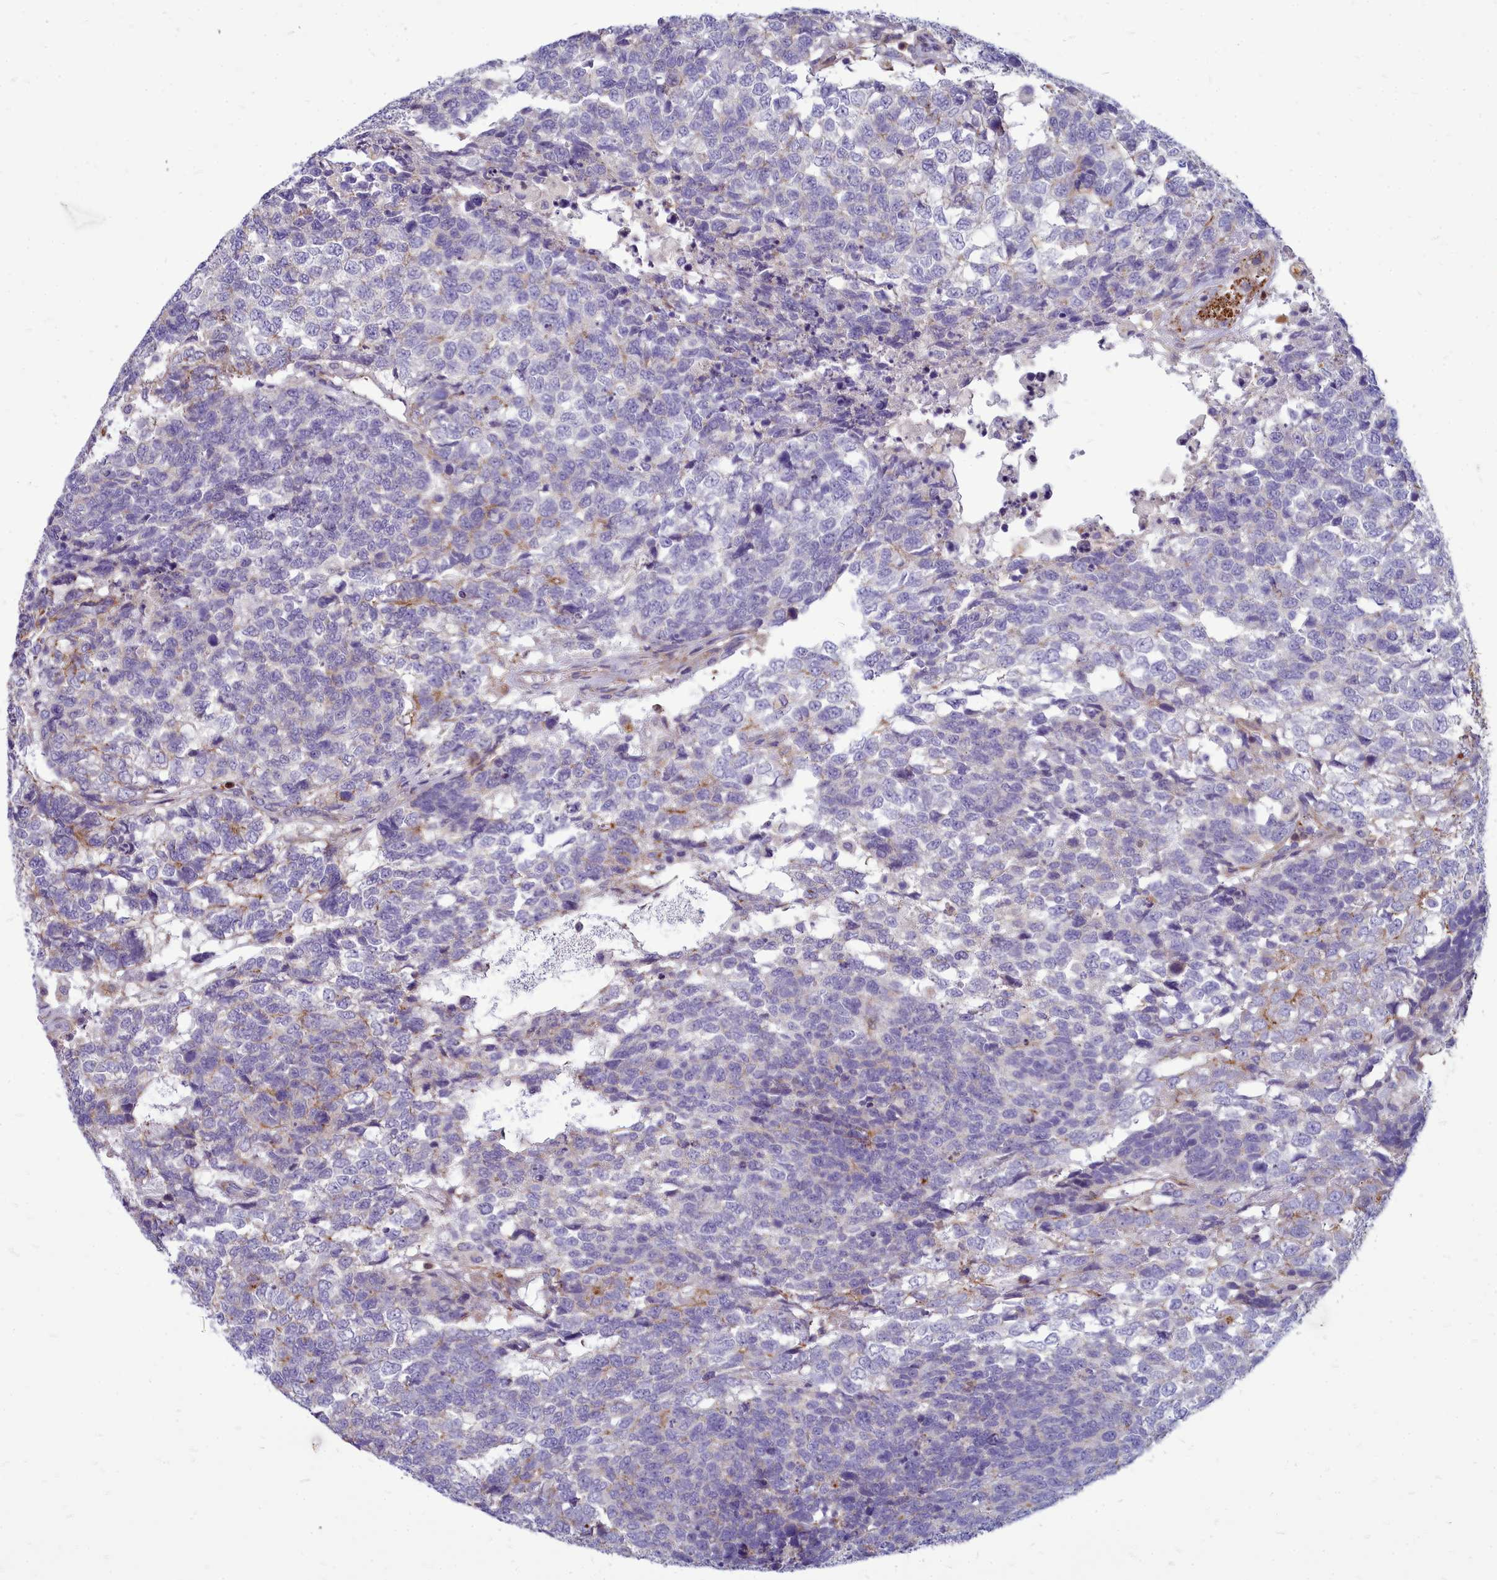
{"staining": {"intensity": "negative", "quantity": "none", "location": "none"}, "tissue": "testis cancer", "cell_type": "Tumor cells", "image_type": "cancer", "snomed": [{"axis": "morphology", "description": "Carcinoma, Embryonal, NOS"}, {"axis": "topography", "description": "Testis"}], "caption": "Immunohistochemistry micrograph of neoplastic tissue: human testis cancer (embryonal carcinoma) stained with DAB (3,3'-diaminobenzidine) shows no significant protein expression in tumor cells. Brightfield microscopy of immunohistochemistry stained with DAB (3,3'-diaminobenzidine) (brown) and hematoxylin (blue), captured at high magnification.", "gene": "TTC5", "patient": {"sex": "male", "age": 23}}